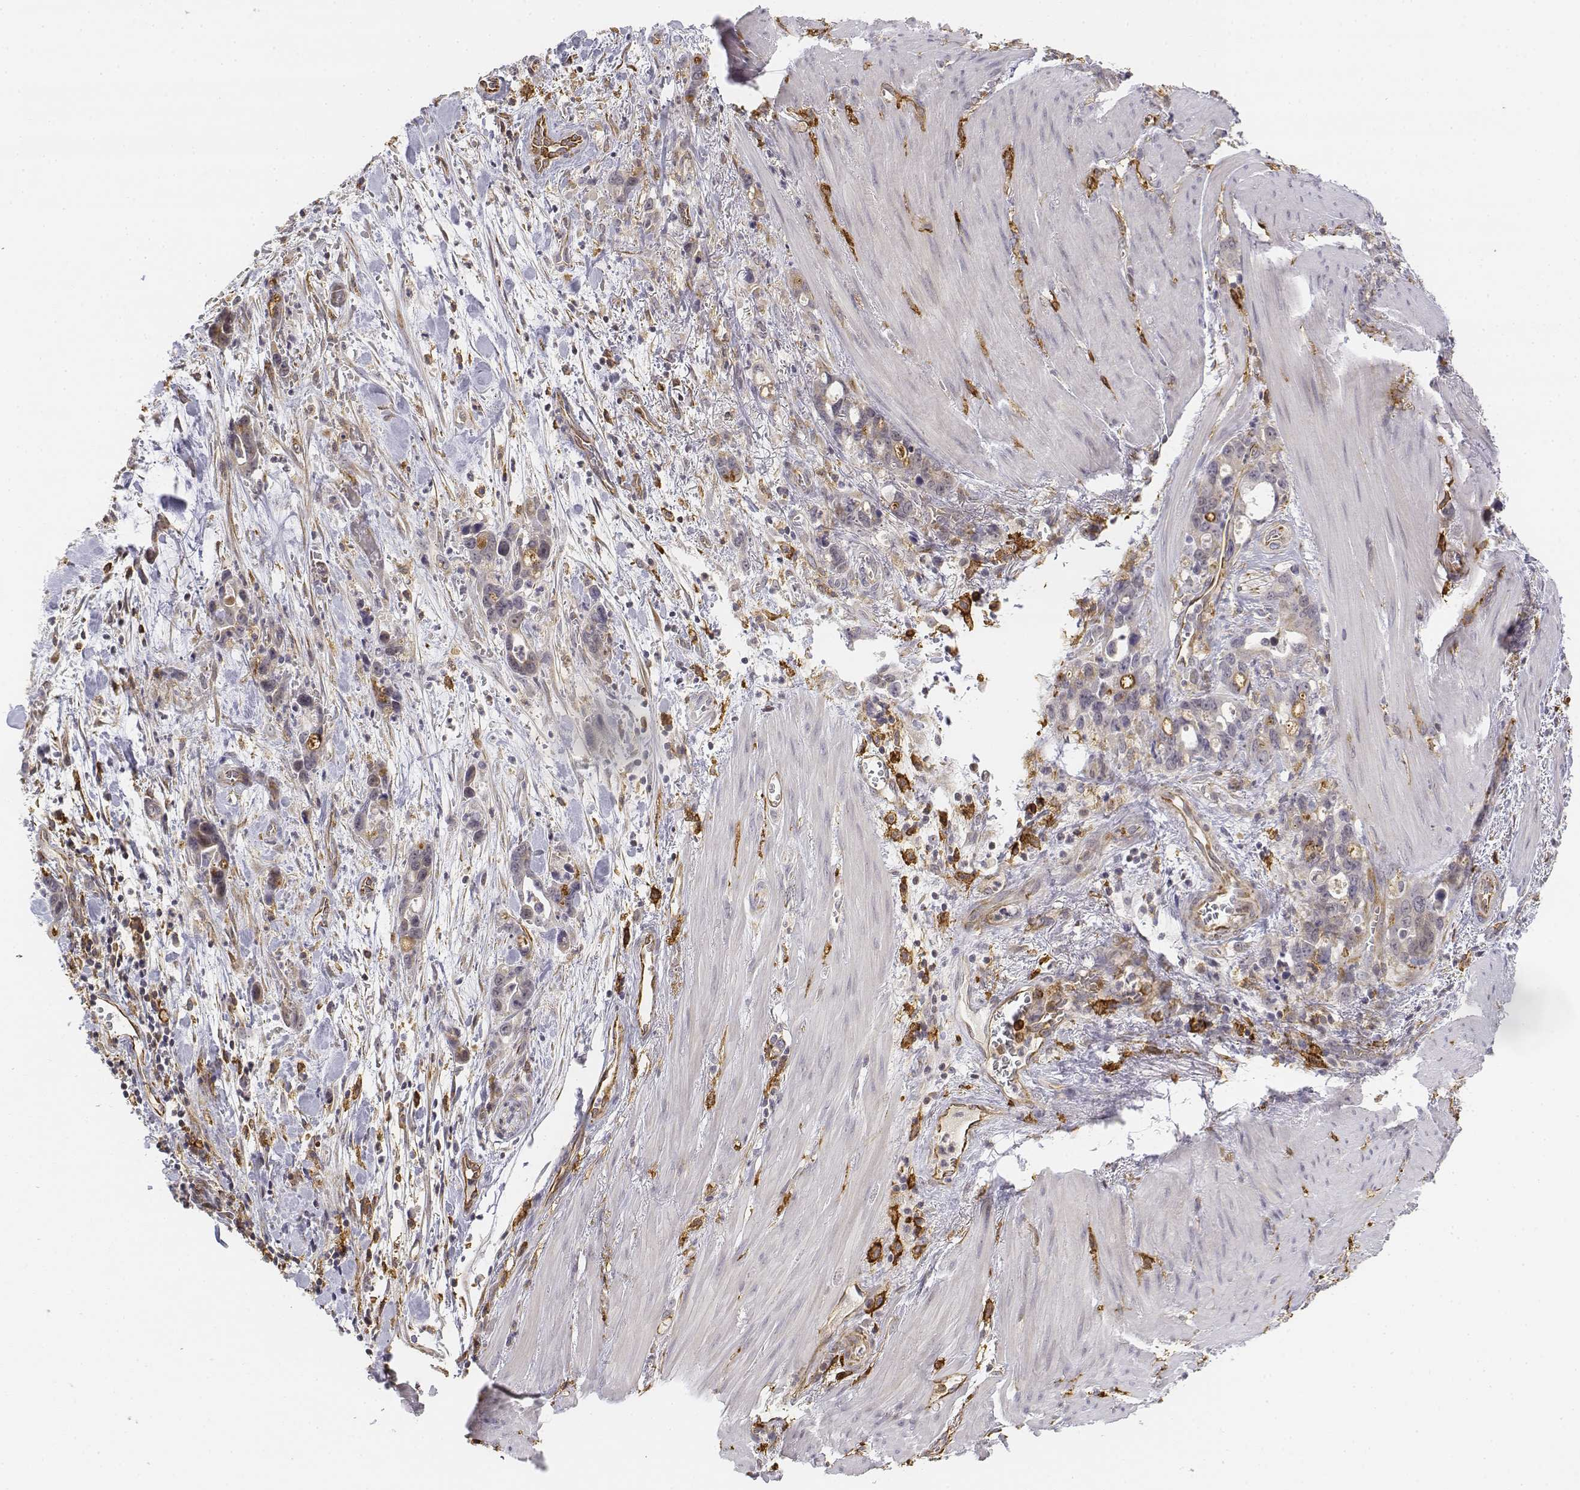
{"staining": {"intensity": "negative", "quantity": "none", "location": "none"}, "tissue": "stomach cancer", "cell_type": "Tumor cells", "image_type": "cancer", "snomed": [{"axis": "morphology", "description": "Normal tissue, NOS"}, {"axis": "morphology", "description": "Adenocarcinoma, NOS"}, {"axis": "topography", "description": "Esophagus"}, {"axis": "topography", "description": "Stomach, upper"}], "caption": "A histopathology image of human adenocarcinoma (stomach) is negative for staining in tumor cells. Nuclei are stained in blue.", "gene": "CD14", "patient": {"sex": "male", "age": 74}}